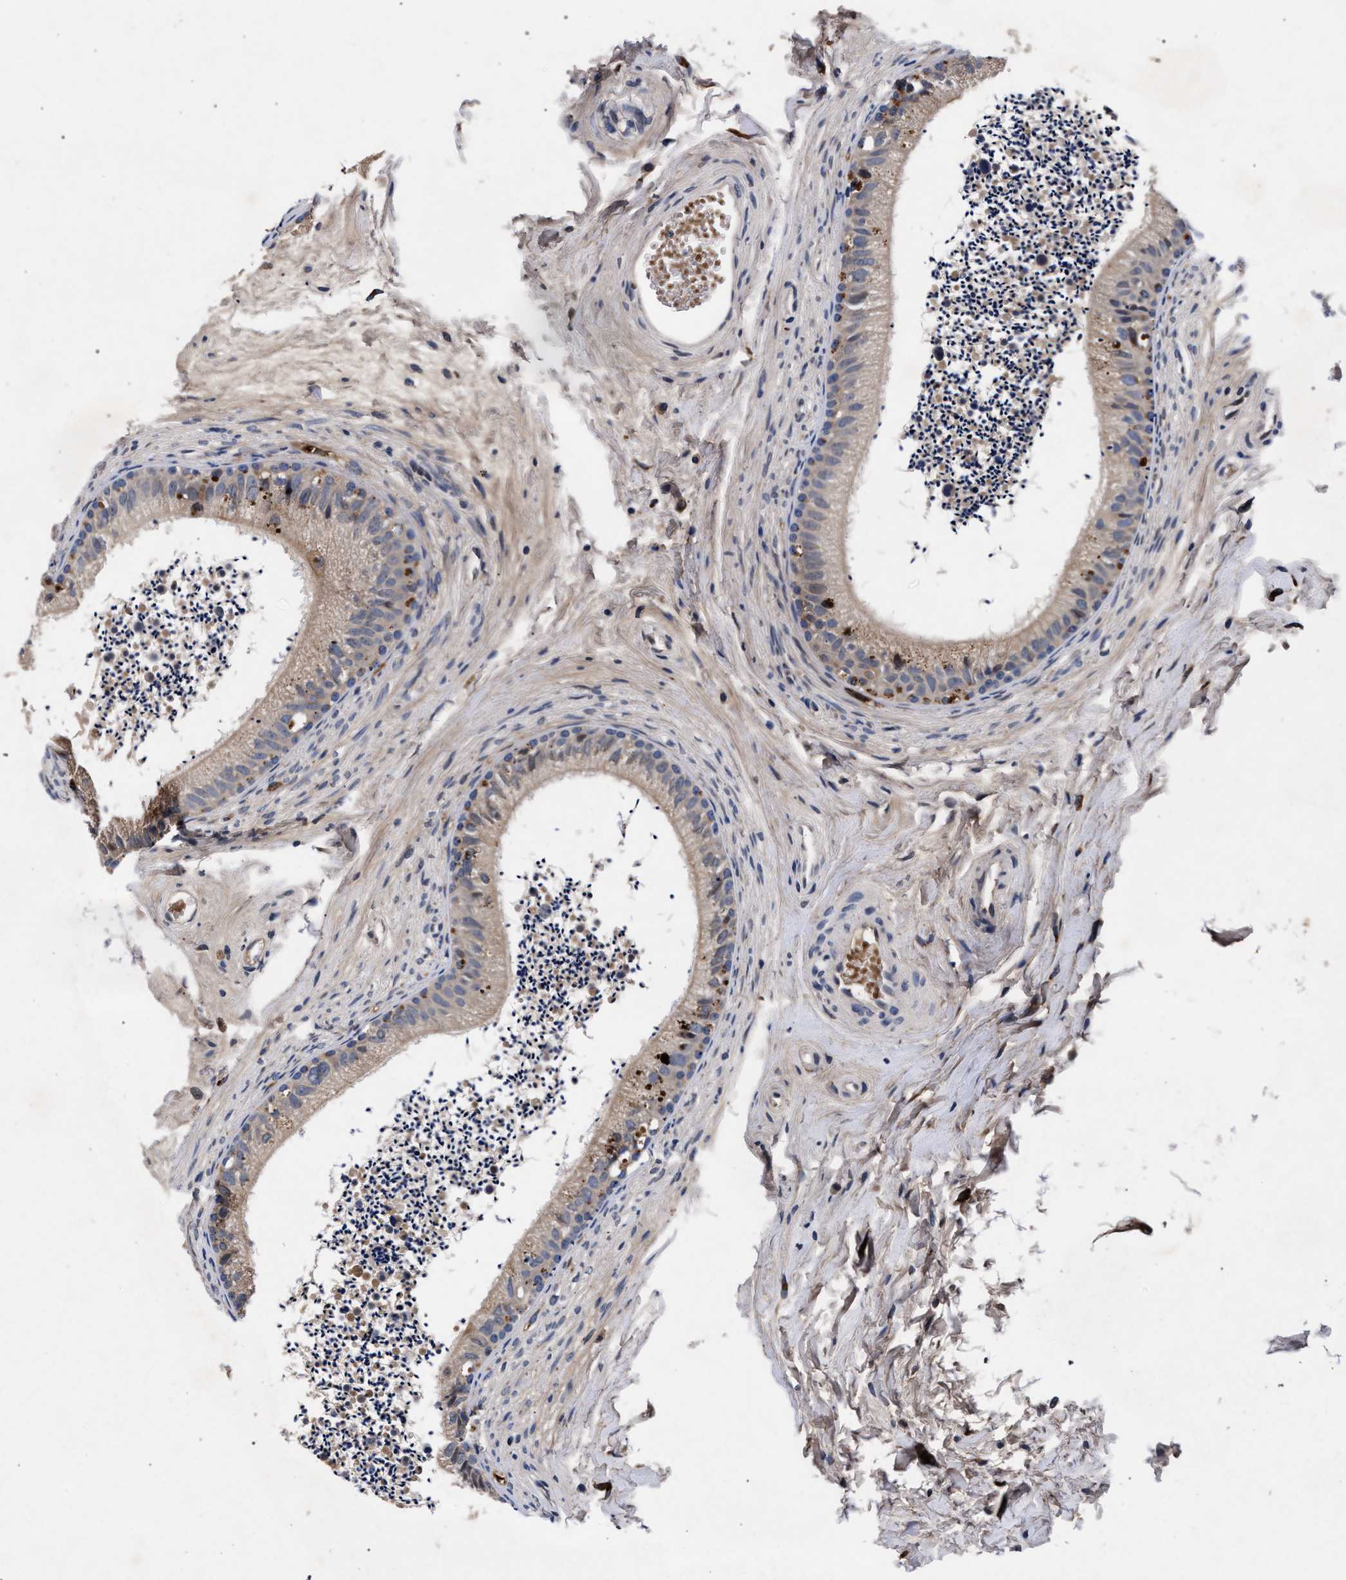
{"staining": {"intensity": "weak", "quantity": ">75%", "location": "cytoplasmic/membranous"}, "tissue": "epididymis", "cell_type": "Glandular cells", "image_type": "normal", "snomed": [{"axis": "morphology", "description": "Normal tissue, NOS"}, {"axis": "topography", "description": "Epididymis"}], "caption": "Human epididymis stained for a protein (brown) demonstrates weak cytoplasmic/membranous positive staining in approximately >75% of glandular cells.", "gene": "NEK7", "patient": {"sex": "male", "age": 56}}